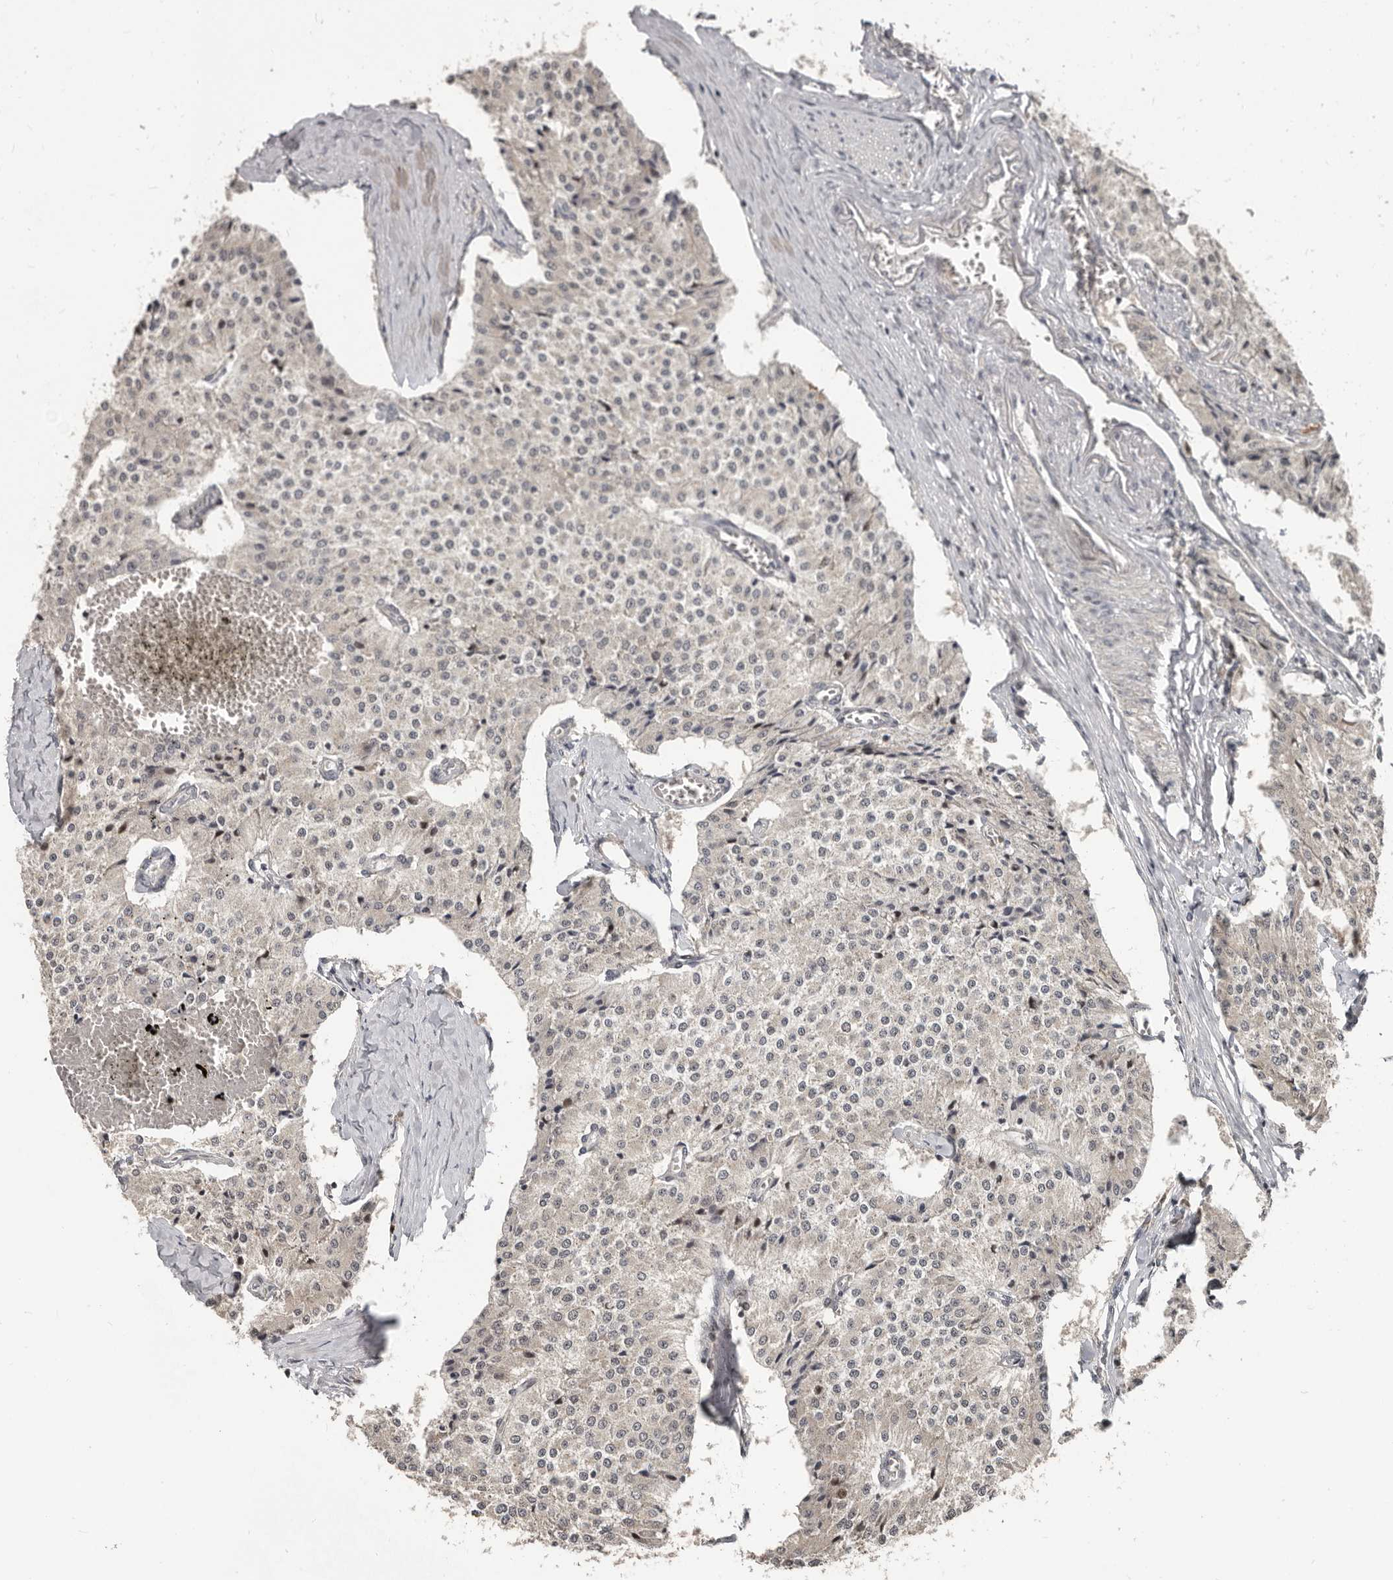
{"staining": {"intensity": "negative", "quantity": "none", "location": "none"}, "tissue": "carcinoid", "cell_type": "Tumor cells", "image_type": "cancer", "snomed": [{"axis": "morphology", "description": "Carcinoid, malignant, NOS"}, {"axis": "topography", "description": "Colon"}], "caption": "Immunohistochemical staining of human carcinoid reveals no significant expression in tumor cells.", "gene": "APOL6", "patient": {"sex": "female", "age": 52}}